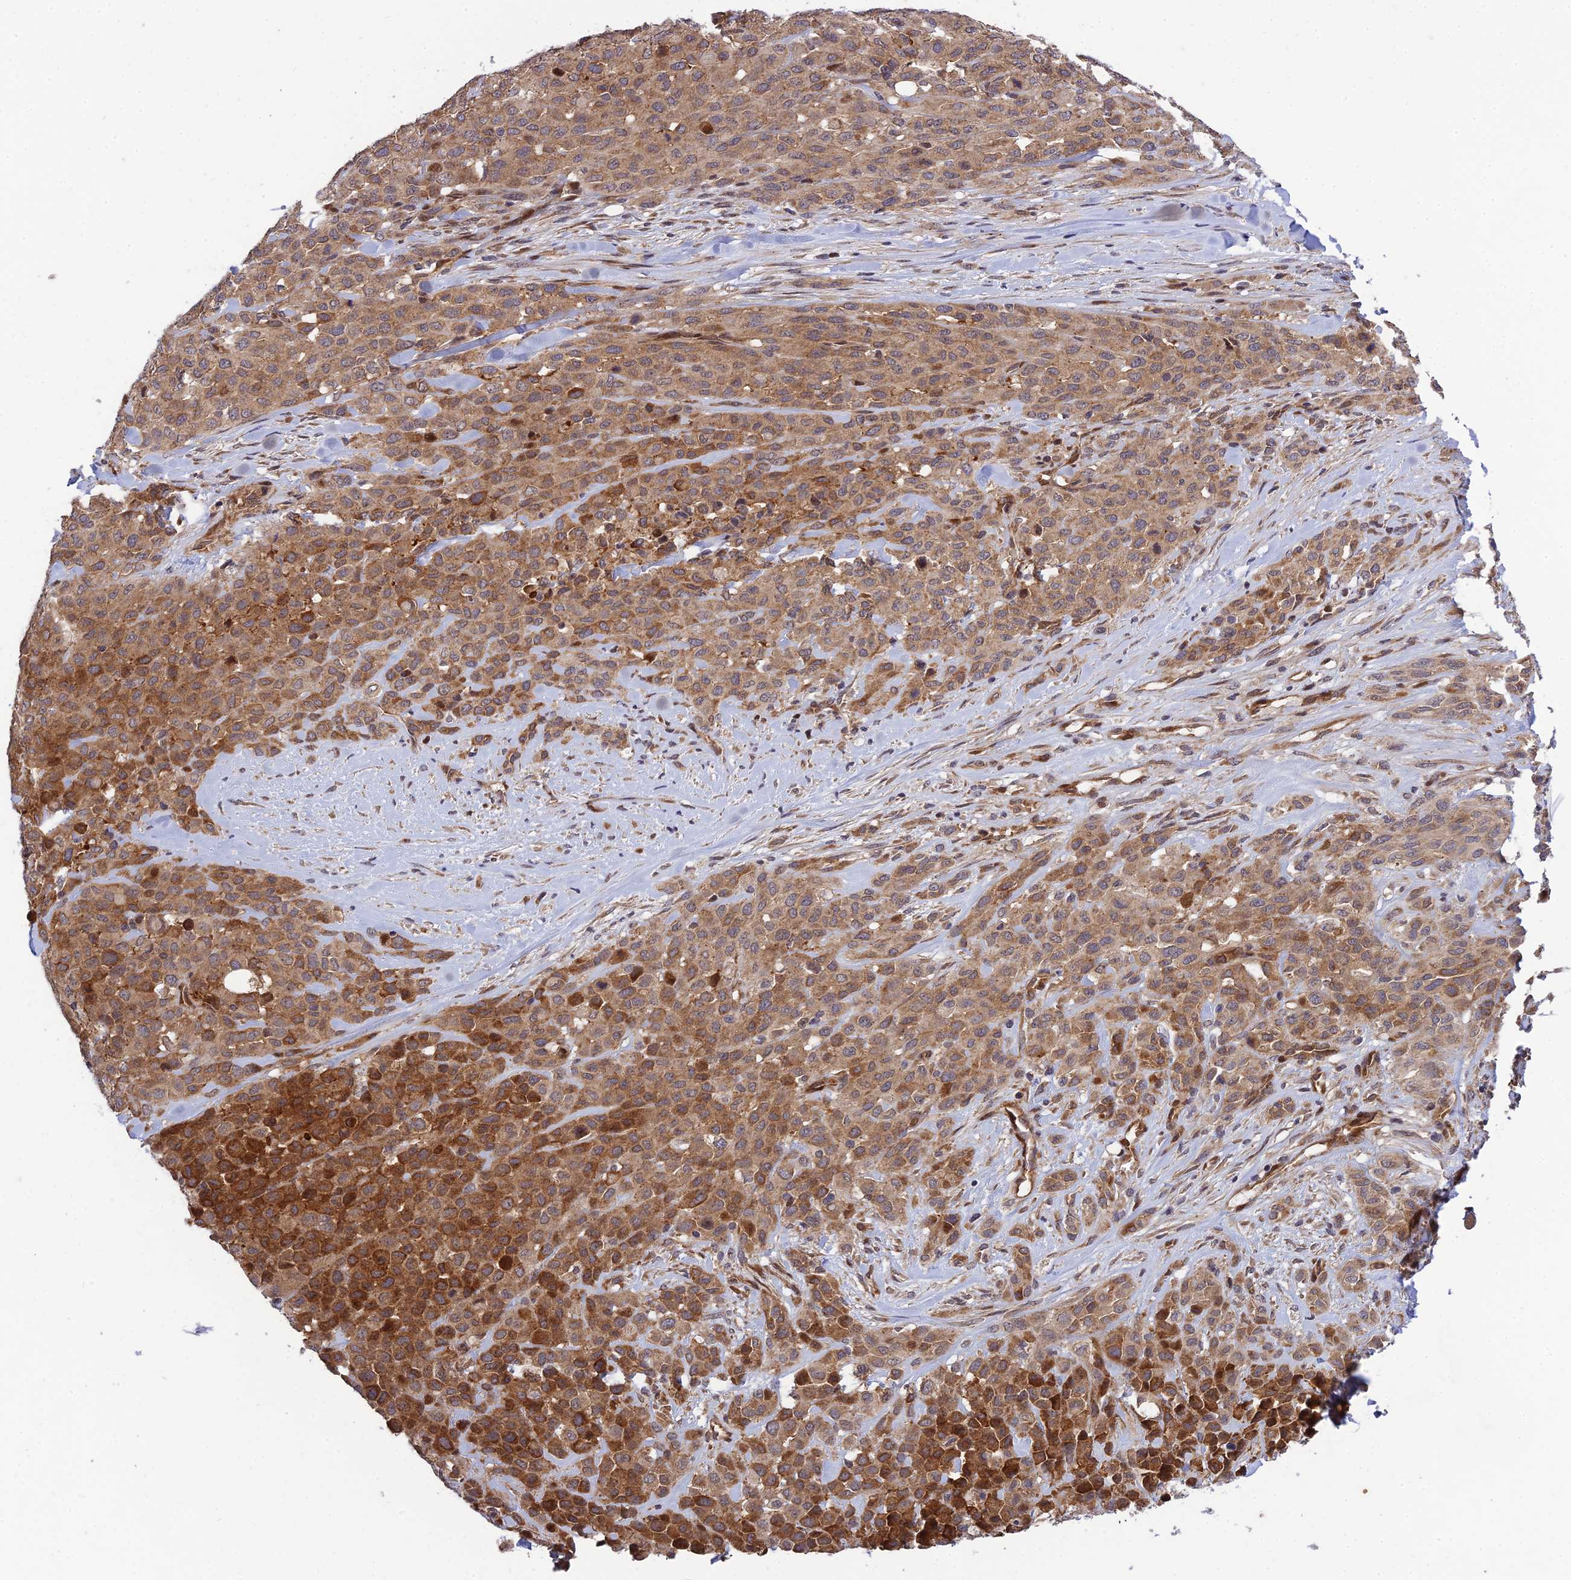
{"staining": {"intensity": "moderate", "quantity": ">75%", "location": "cytoplasmic/membranous"}, "tissue": "melanoma", "cell_type": "Tumor cells", "image_type": "cancer", "snomed": [{"axis": "morphology", "description": "Malignant melanoma, Metastatic site"}, {"axis": "topography", "description": "Skin"}], "caption": "Brown immunohistochemical staining in human melanoma reveals moderate cytoplasmic/membranous positivity in approximately >75% of tumor cells.", "gene": "PLEKHG2", "patient": {"sex": "female", "age": 81}}